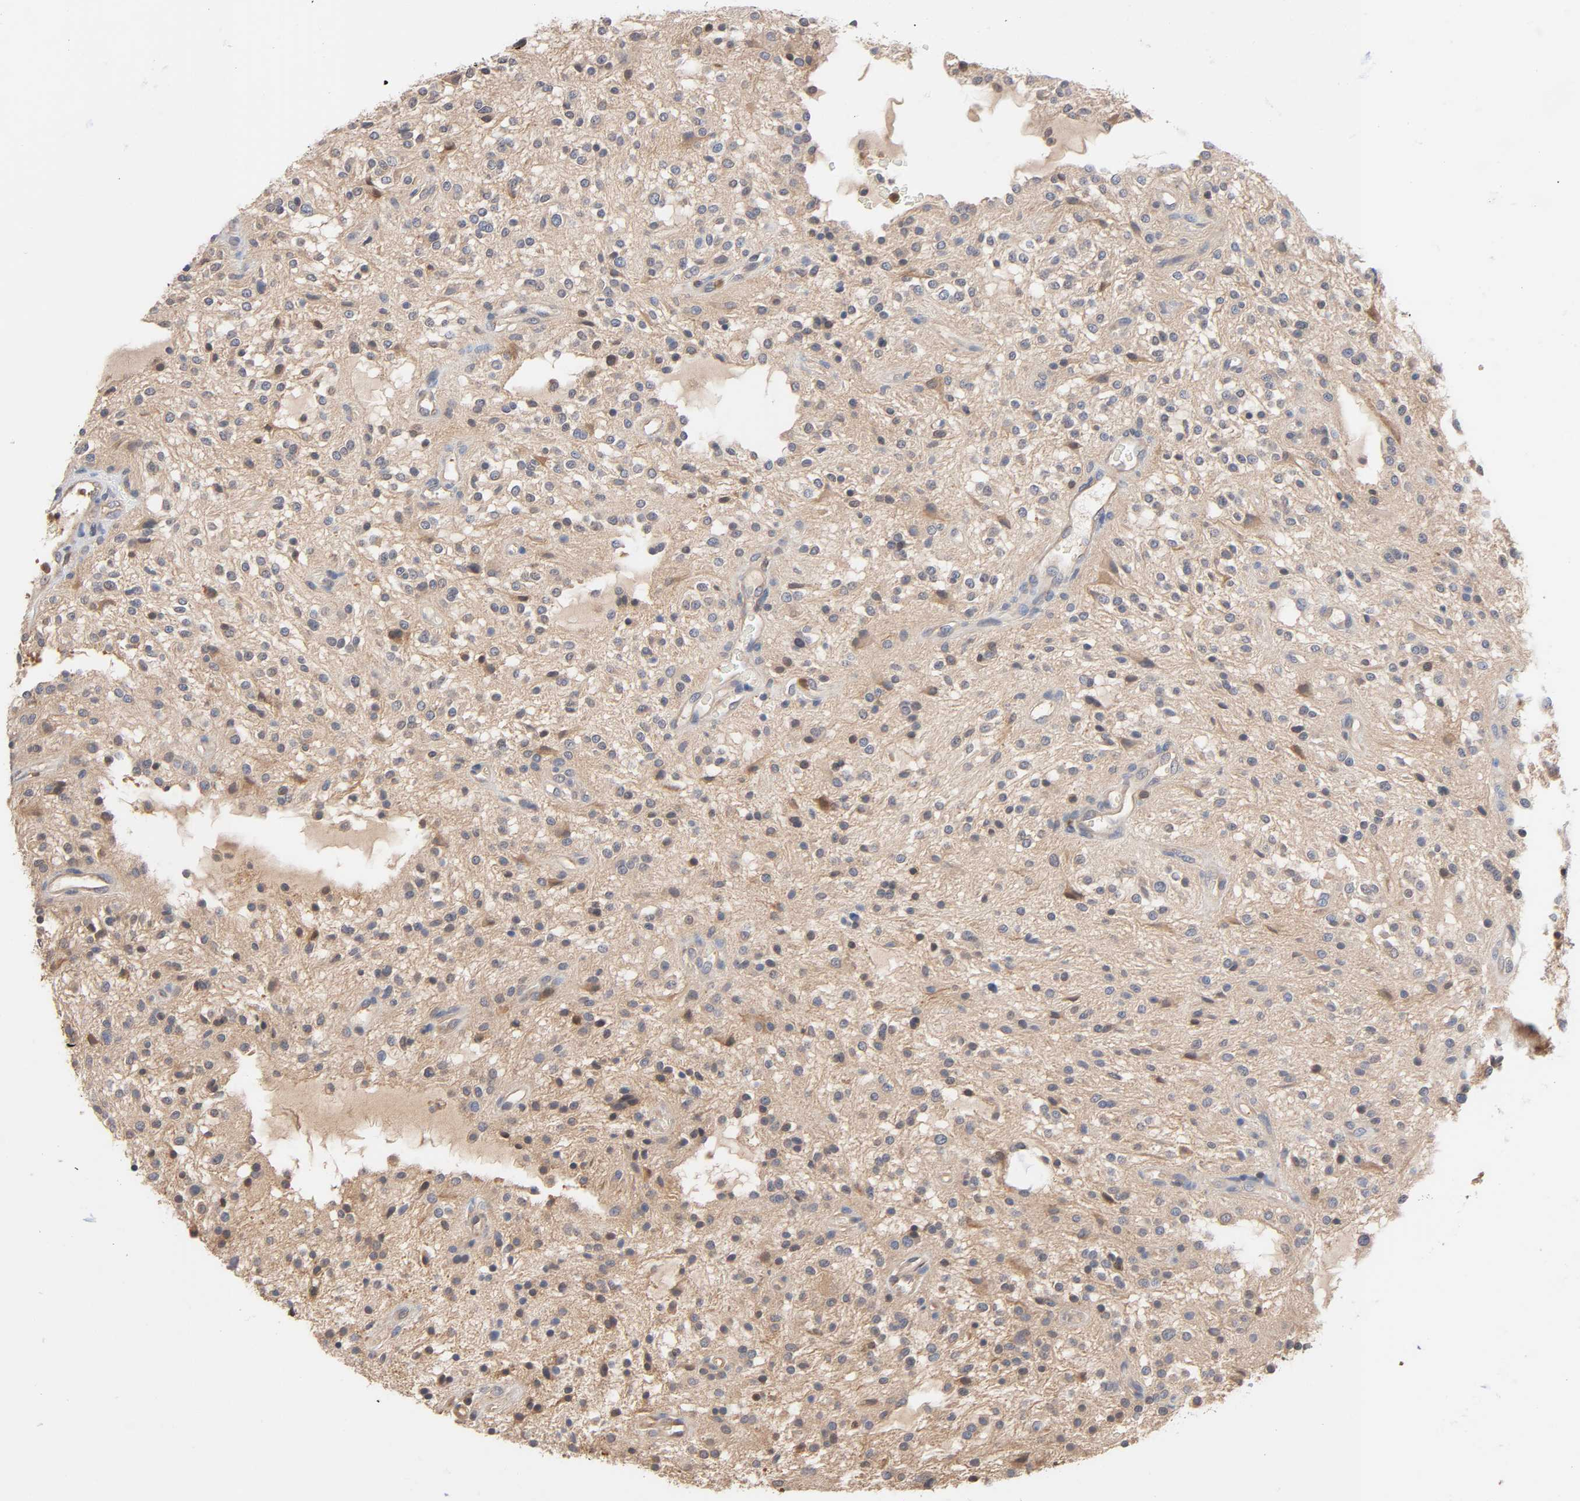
{"staining": {"intensity": "moderate", "quantity": "<25%", "location": "cytoplasmic/membranous"}, "tissue": "glioma", "cell_type": "Tumor cells", "image_type": "cancer", "snomed": [{"axis": "morphology", "description": "Glioma, malignant, NOS"}, {"axis": "topography", "description": "Cerebellum"}], "caption": "Human glioma (malignant) stained for a protein (brown) shows moderate cytoplasmic/membranous positive positivity in about <25% of tumor cells.", "gene": "ALDOA", "patient": {"sex": "female", "age": 10}}